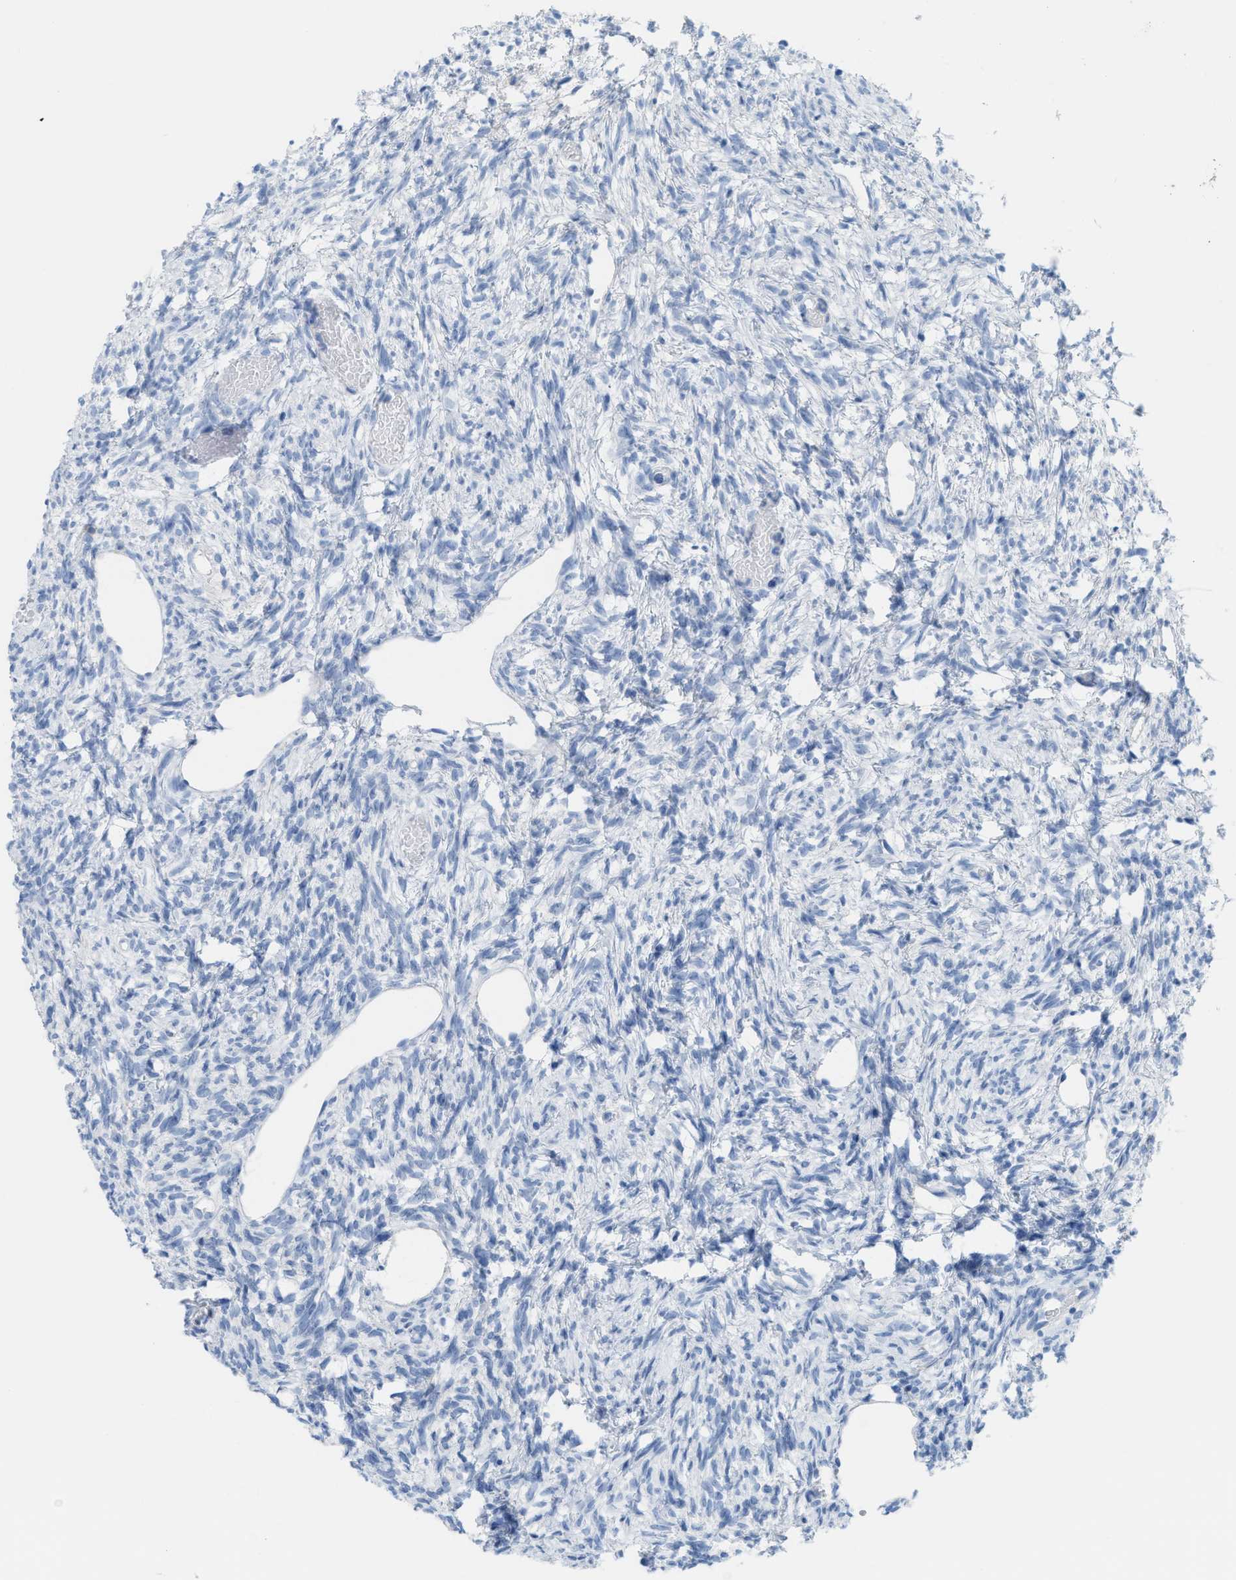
{"staining": {"intensity": "negative", "quantity": "none", "location": "none"}, "tissue": "ovary", "cell_type": "Ovarian stroma cells", "image_type": "normal", "snomed": [{"axis": "morphology", "description": "Normal tissue, NOS"}, {"axis": "topography", "description": "Ovary"}], "caption": "Ovarian stroma cells are negative for protein expression in benign human ovary. The staining was performed using DAB (3,3'-diaminobenzidine) to visualize the protein expression in brown, while the nuclei were stained in blue with hematoxylin (Magnification: 20x).", "gene": "SLC3A2", "patient": {"sex": "female", "age": 33}}